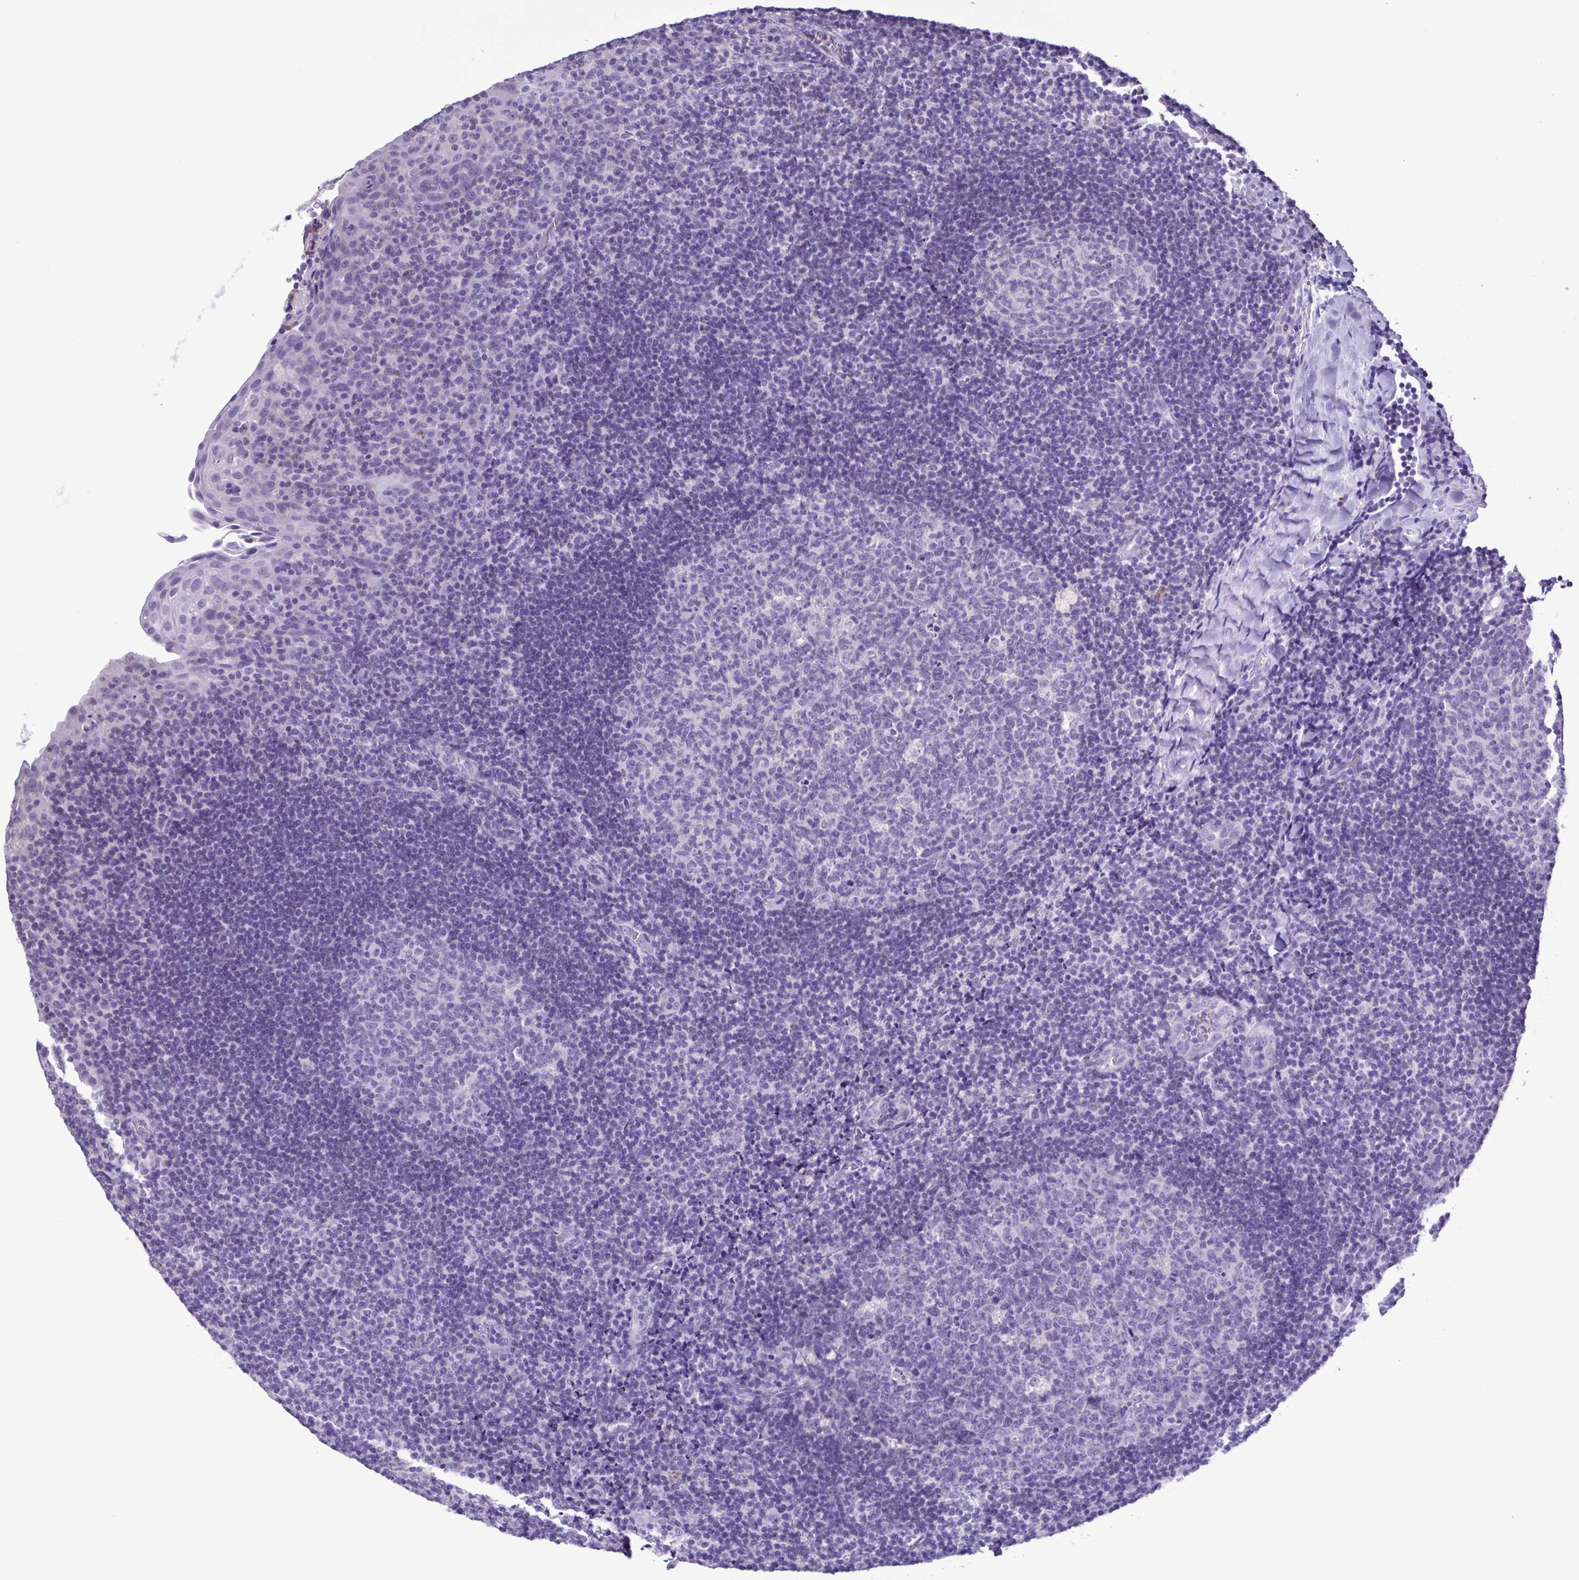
{"staining": {"intensity": "negative", "quantity": "none", "location": "none"}, "tissue": "tonsil", "cell_type": "Germinal center cells", "image_type": "normal", "snomed": [{"axis": "morphology", "description": "Normal tissue, NOS"}, {"axis": "topography", "description": "Tonsil"}], "caption": "Immunohistochemistry (IHC) image of normal tonsil stained for a protein (brown), which shows no positivity in germinal center cells.", "gene": "CBY2", "patient": {"sex": "male", "age": 17}}